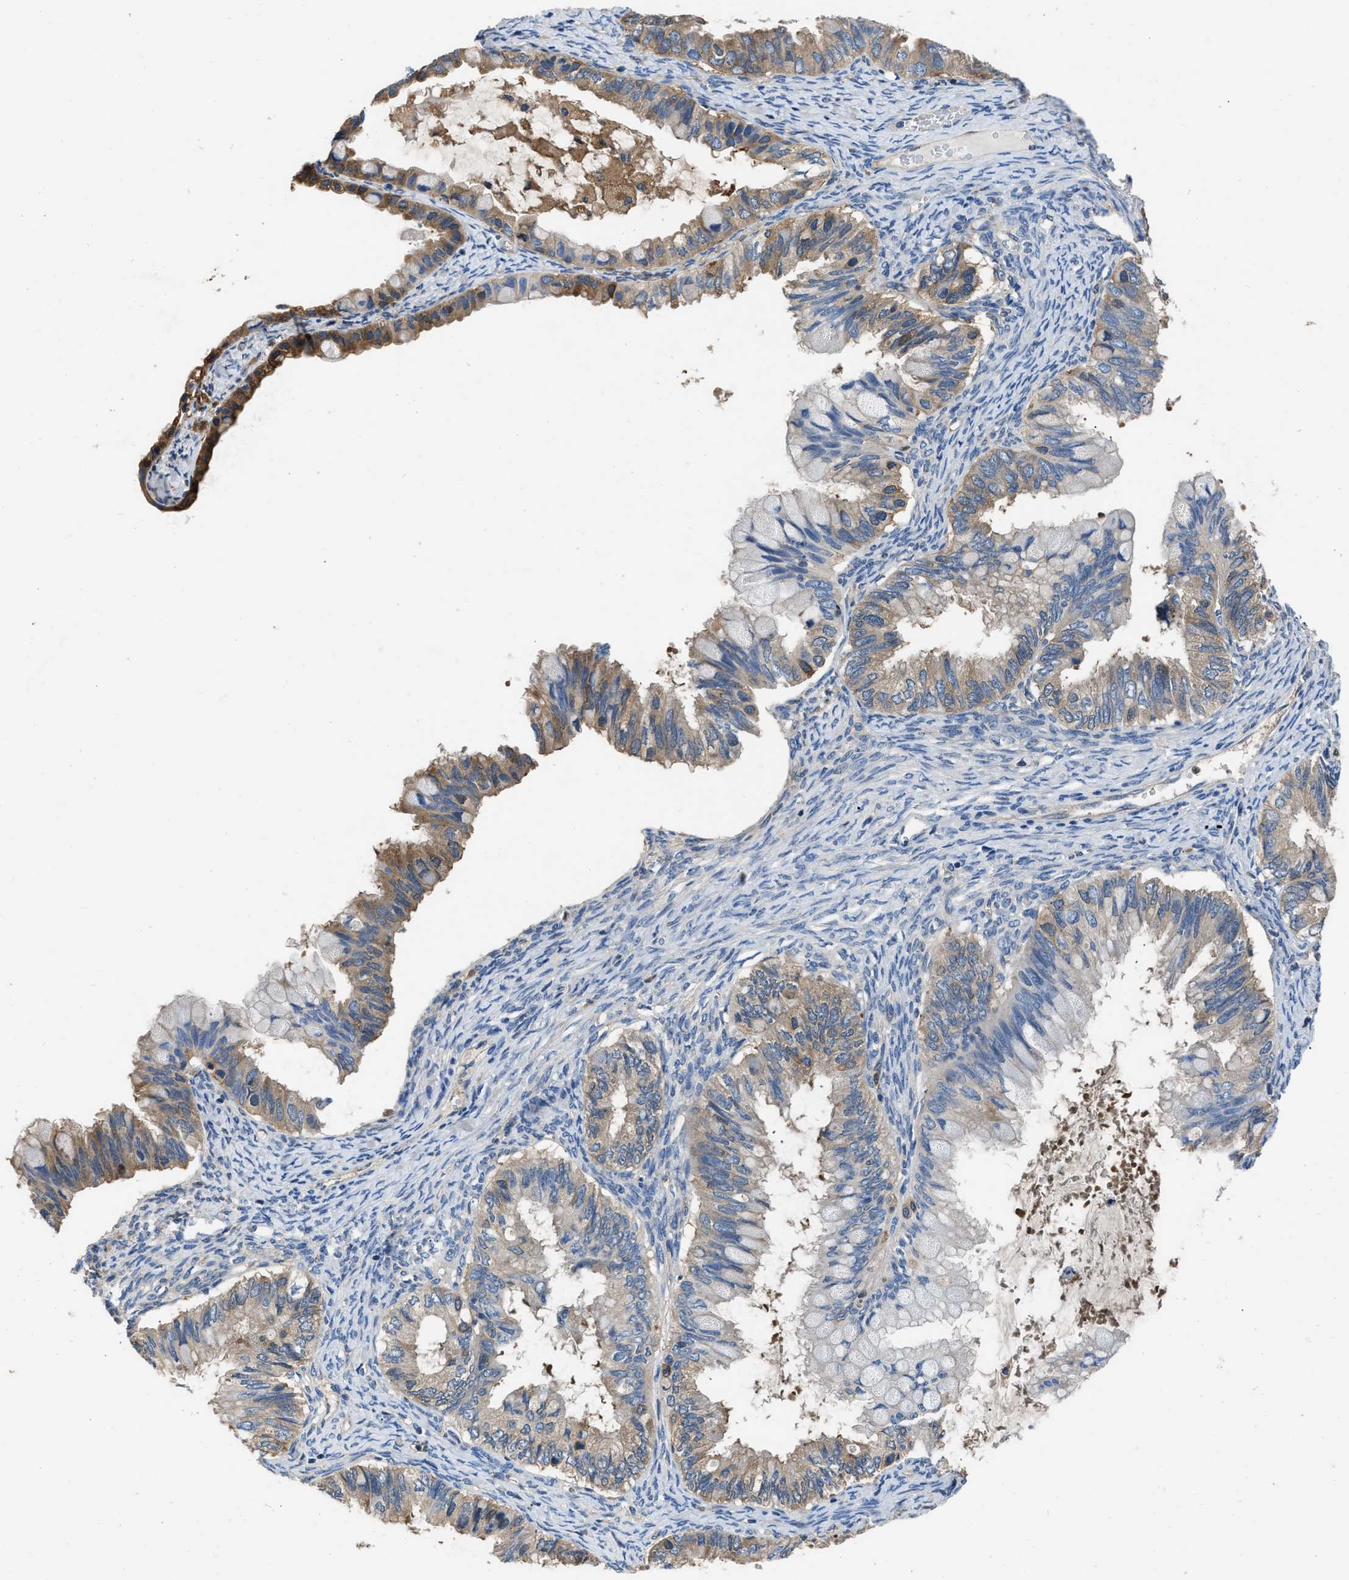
{"staining": {"intensity": "moderate", "quantity": "25%-75%", "location": "cytoplasmic/membranous"}, "tissue": "ovarian cancer", "cell_type": "Tumor cells", "image_type": "cancer", "snomed": [{"axis": "morphology", "description": "Cystadenocarcinoma, mucinous, NOS"}, {"axis": "topography", "description": "Ovary"}], "caption": "Ovarian cancer was stained to show a protein in brown. There is medium levels of moderate cytoplasmic/membranous expression in about 25%-75% of tumor cells. The staining was performed using DAB (3,3'-diaminobenzidine) to visualize the protein expression in brown, while the nuclei were stained in blue with hematoxylin (Magnification: 20x).", "gene": "PKM", "patient": {"sex": "female", "age": 80}}